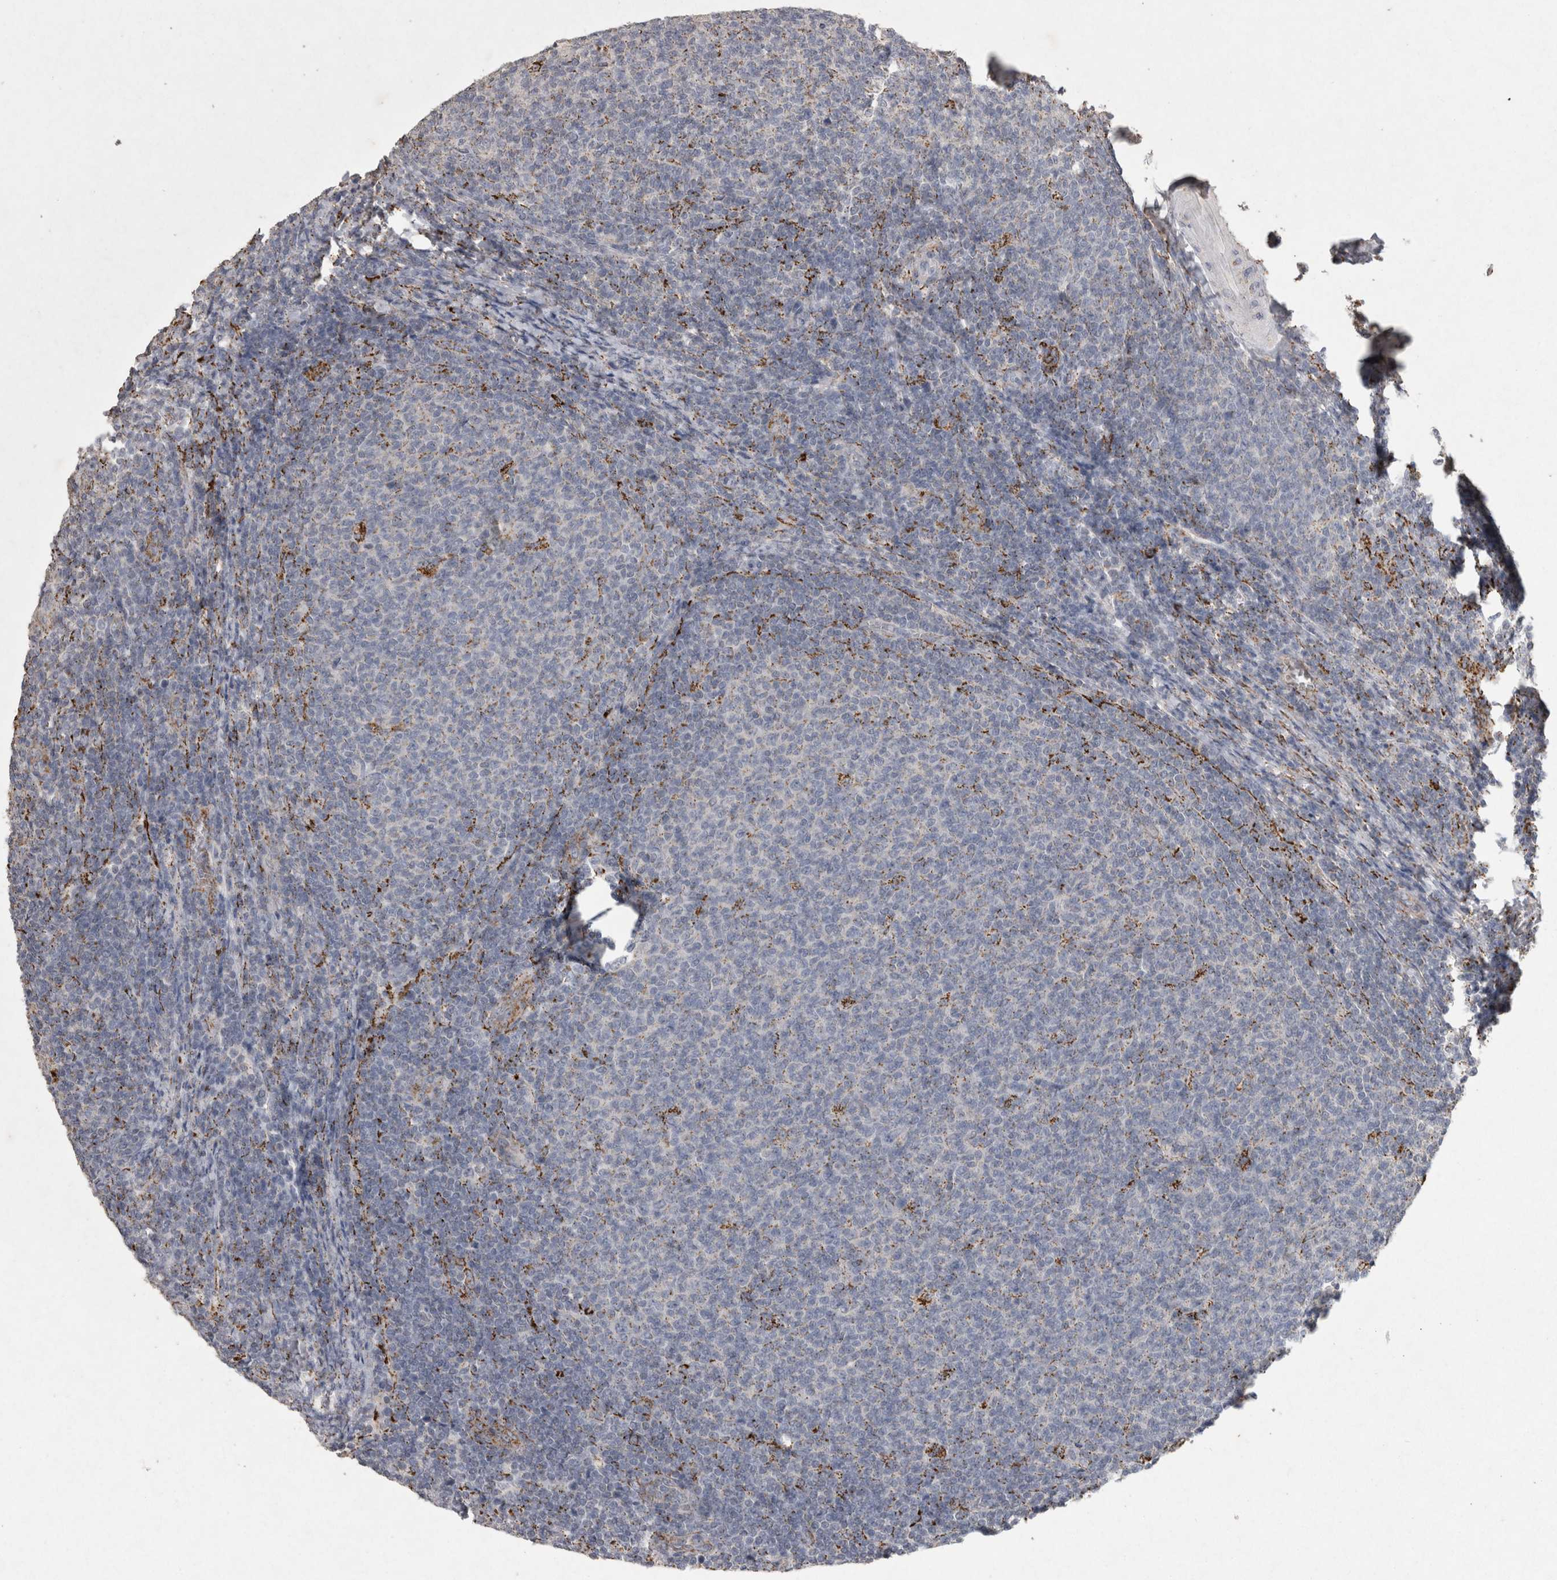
{"staining": {"intensity": "negative", "quantity": "none", "location": "none"}, "tissue": "lymphoma", "cell_type": "Tumor cells", "image_type": "cancer", "snomed": [{"axis": "morphology", "description": "Malignant lymphoma, non-Hodgkin's type, Low grade"}, {"axis": "topography", "description": "Lymph node"}], "caption": "Immunohistochemistry (IHC) micrograph of human malignant lymphoma, non-Hodgkin's type (low-grade) stained for a protein (brown), which shows no staining in tumor cells.", "gene": "DKK3", "patient": {"sex": "male", "age": 66}}